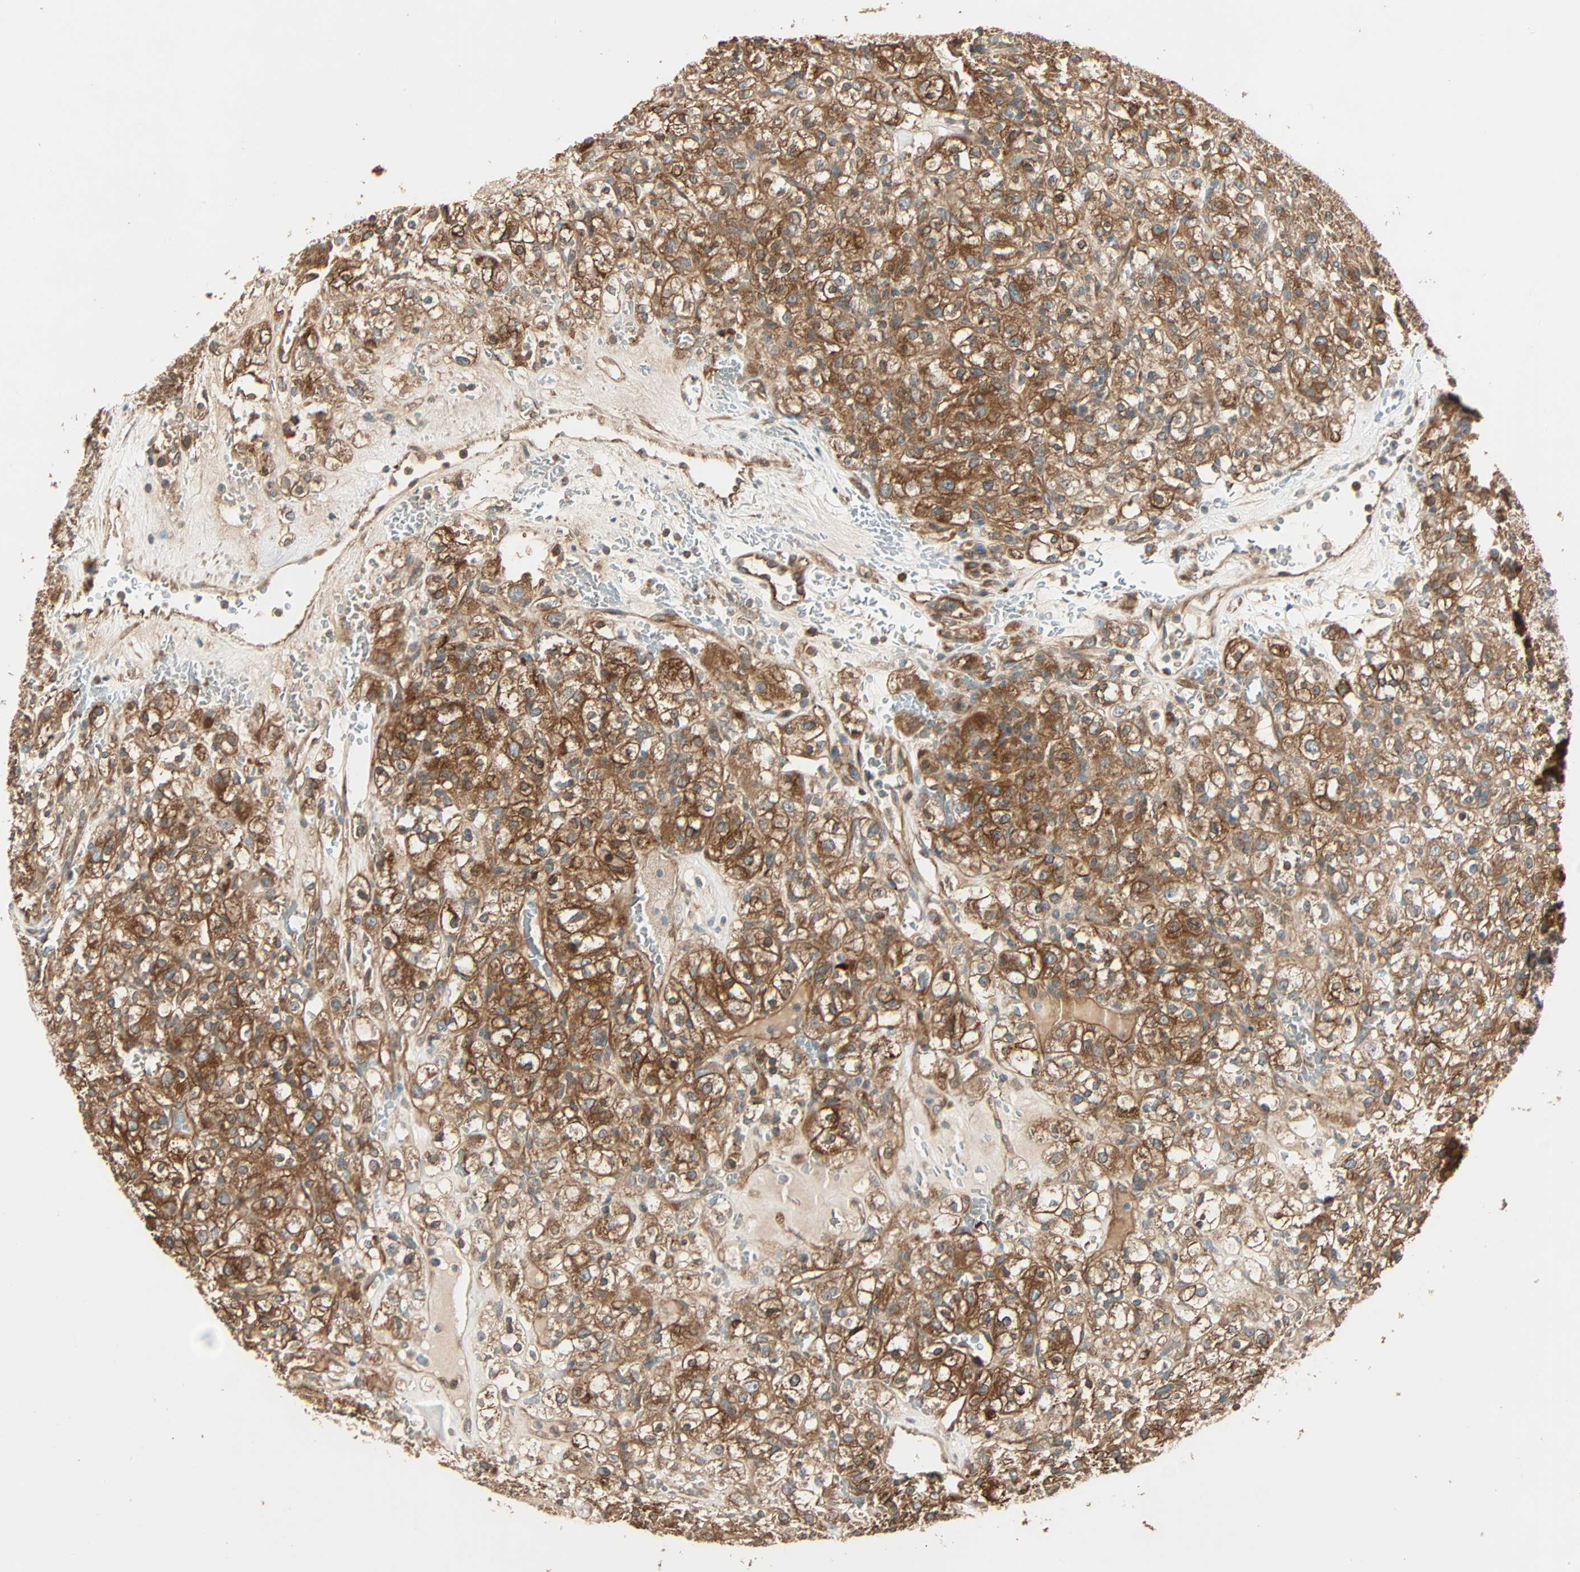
{"staining": {"intensity": "moderate", "quantity": ">75%", "location": "cytoplasmic/membranous"}, "tissue": "renal cancer", "cell_type": "Tumor cells", "image_type": "cancer", "snomed": [{"axis": "morphology", "description": "Normal tissue, NOS"}, {"axis": "morphology", "description": "Adenocarcinoma, NOS"}, {"axis": "topography", "description": "Kidney"}], "caption": "Brown immunohistochemical staining in human renal cancer (adenocarcinoma) reveals moderate cytoplasmic/membranous staining in about >75% of tumor cells.", "gene": "GALK1", "patient": {"sex": "female", "age": 72}}